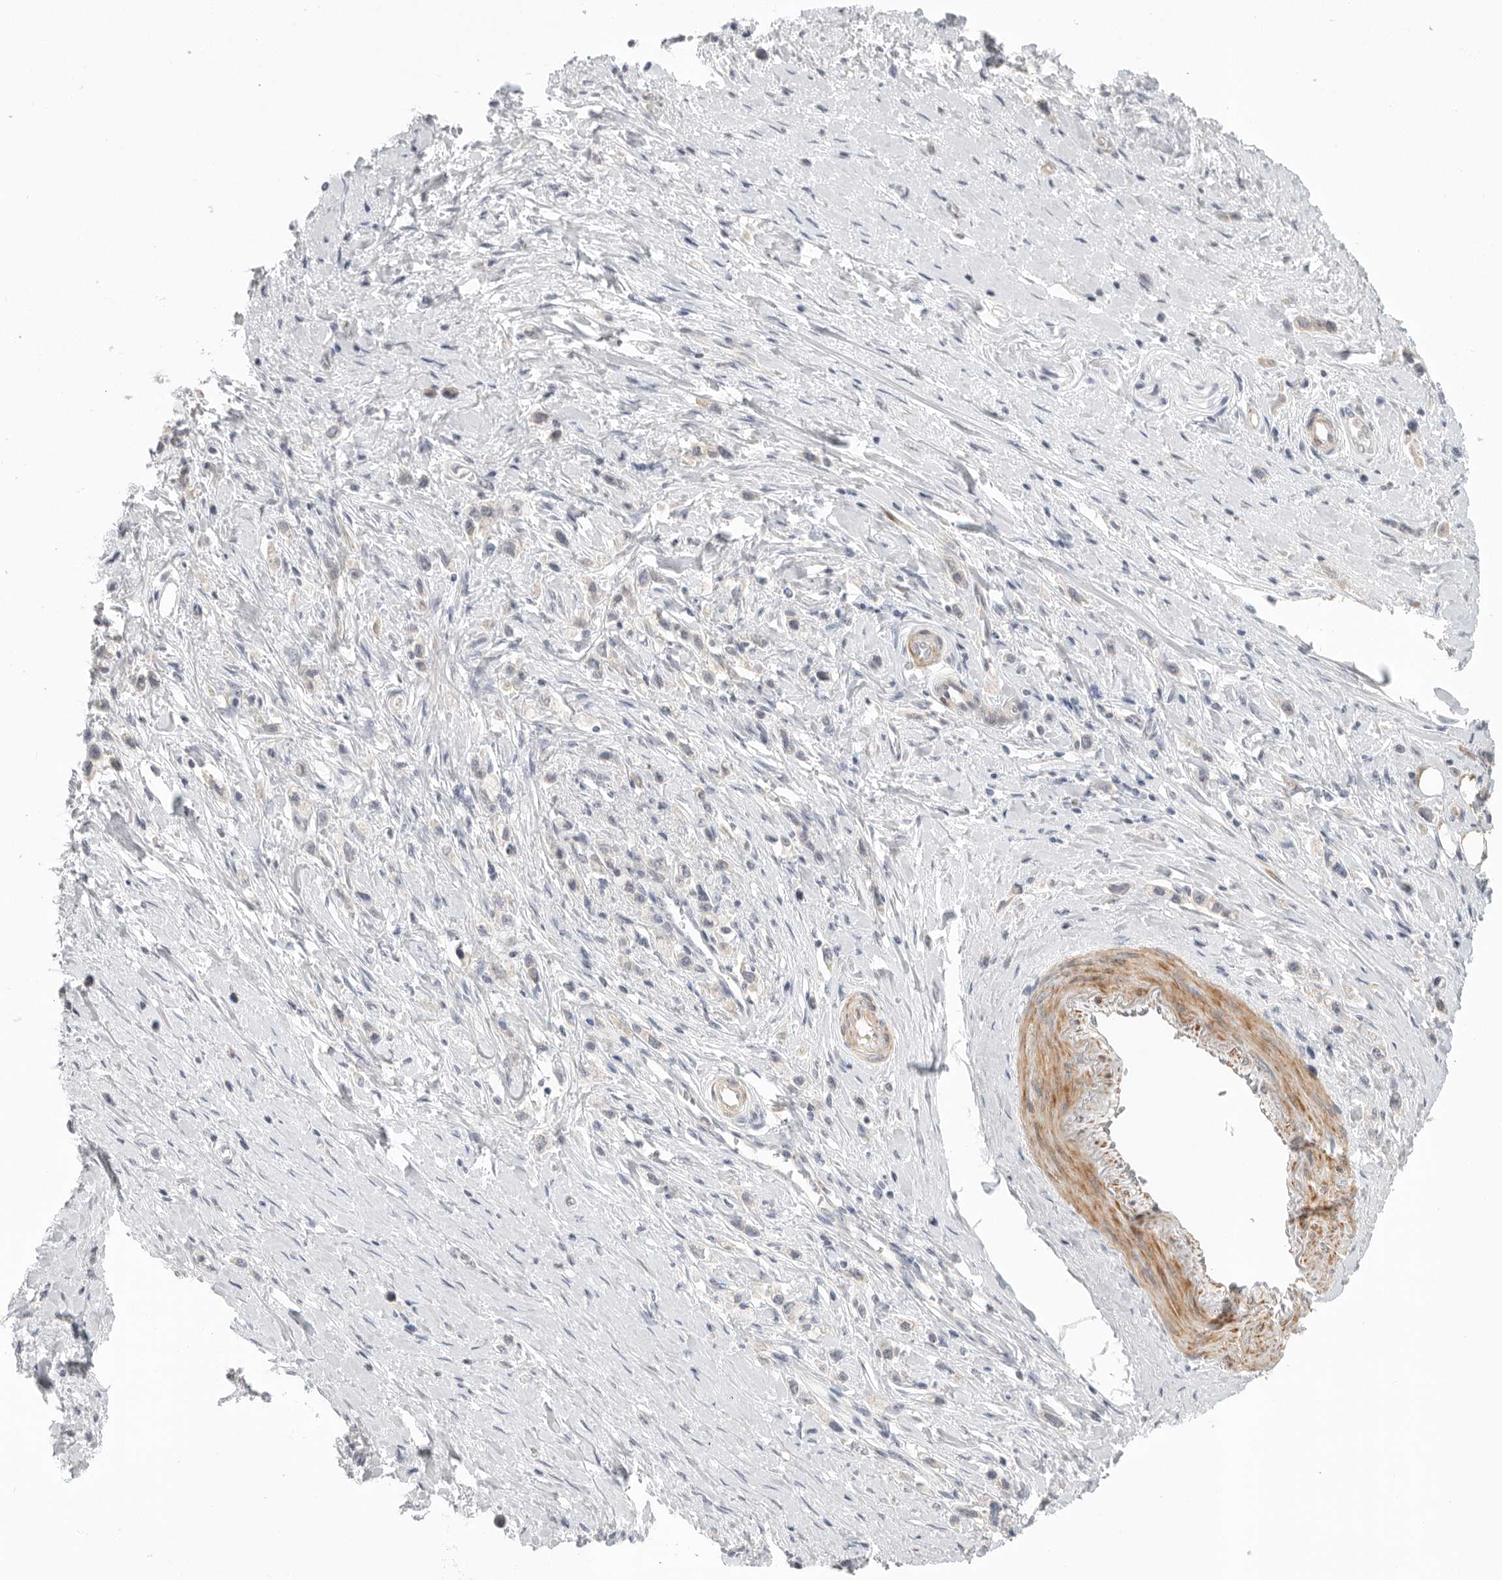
{"staining": {"intensity": "negative", "quantity": "none", "location": "none"}, "tissue": "stomach cancer", "cell_type": "Tumor cells", "image_type": "cancer", "snomed": [{"axis": "morphology", "description": "Adenocarcinoma, NOS"}, {"axis": "topography", "description": "Stomach"}], "caption": "IHC micrograph of neoplastic tissue: stomach cancer (adenocarcinoma) stained with DAB (3,3'-diaminobenzidine) demonstrates no significant protein staining in tumor cells.", "gene": "STAB2", "patient": {"sex": "female", "age": 65}}